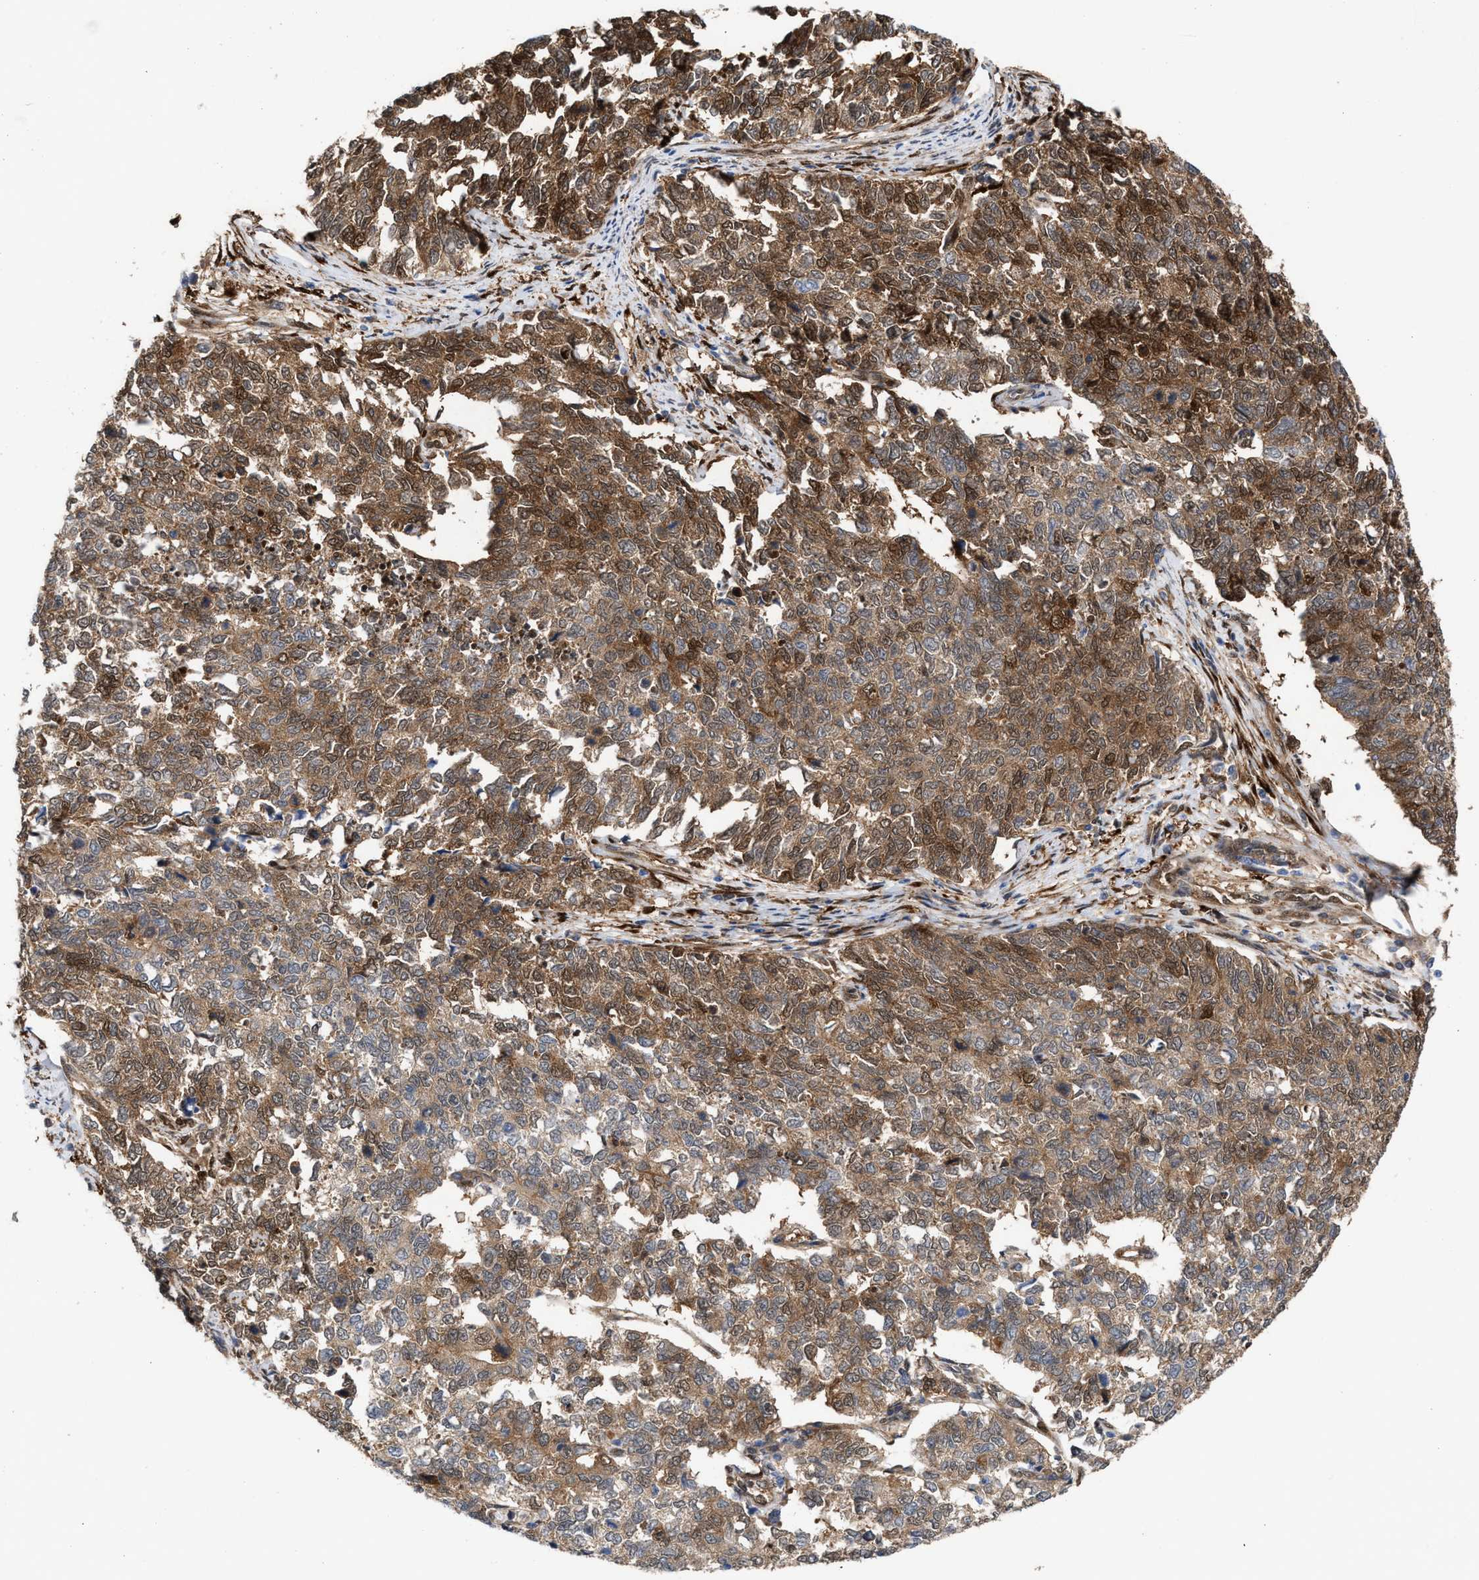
{"staining": {"intensity": "moderate", "quantity": ">75%", "location": "cytoplasmic/membranous"}, "tissue": "cervical cancer", "cell_type": "Tumor cells", "image_type": "cancer", "snomed": [{"axis": "morphology", "description": "Squamous cell carcinoma, NOS"}, {"axis": "topography", "description": "Cervix"}], "caption": "Immunohistochemistry (IHC) (DAB) staining of cervical squamous cell carcinoma displays moderate cytoplasmic/membranous protein positivity in about >75% of tumor cells.", "gene": "TP53I3", "patient": {"sex": "female", "age": 63}}